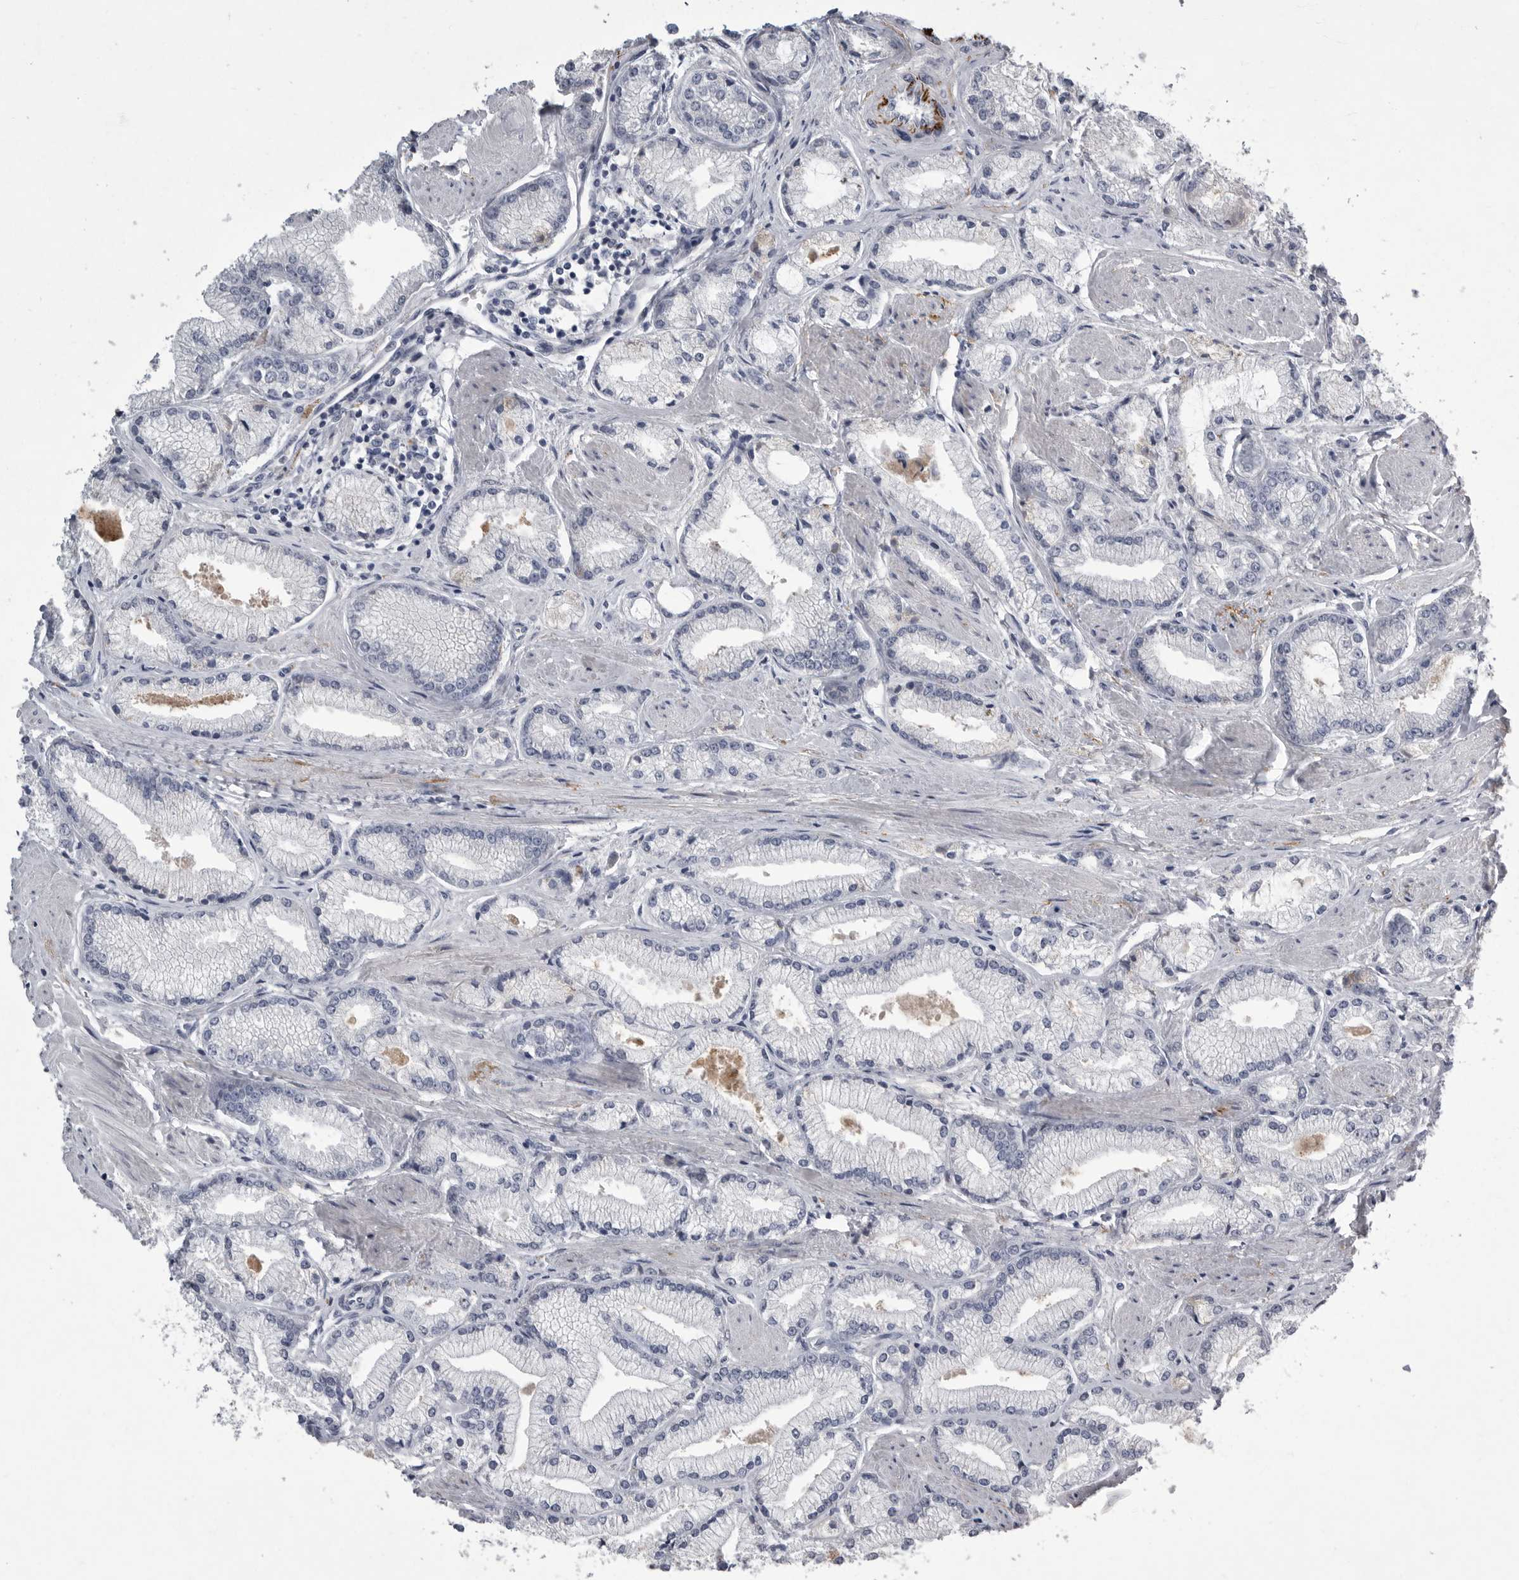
{"staining": {"intensity": "negative", "quantity": "none", "location": "none"}, "tissue": "prostate cancer", "cell_type": "Tumor cells", "image_type": "cancer", "snomed": [{"axis": "morphology", "description": "Adenocarcinoma, High grade"}, {"axis": "topography", "description": "Prostate"}], "caption": "Immunohistochemistry (IHC) photomicrograph of neoplastic tissue: human high-grade adenocarcinoma (prostate) stained with DAB exhibits no significant protein positivity in tumor cells.", "gene": "CRP", "patient": {"sex": "male", "age": 50}}